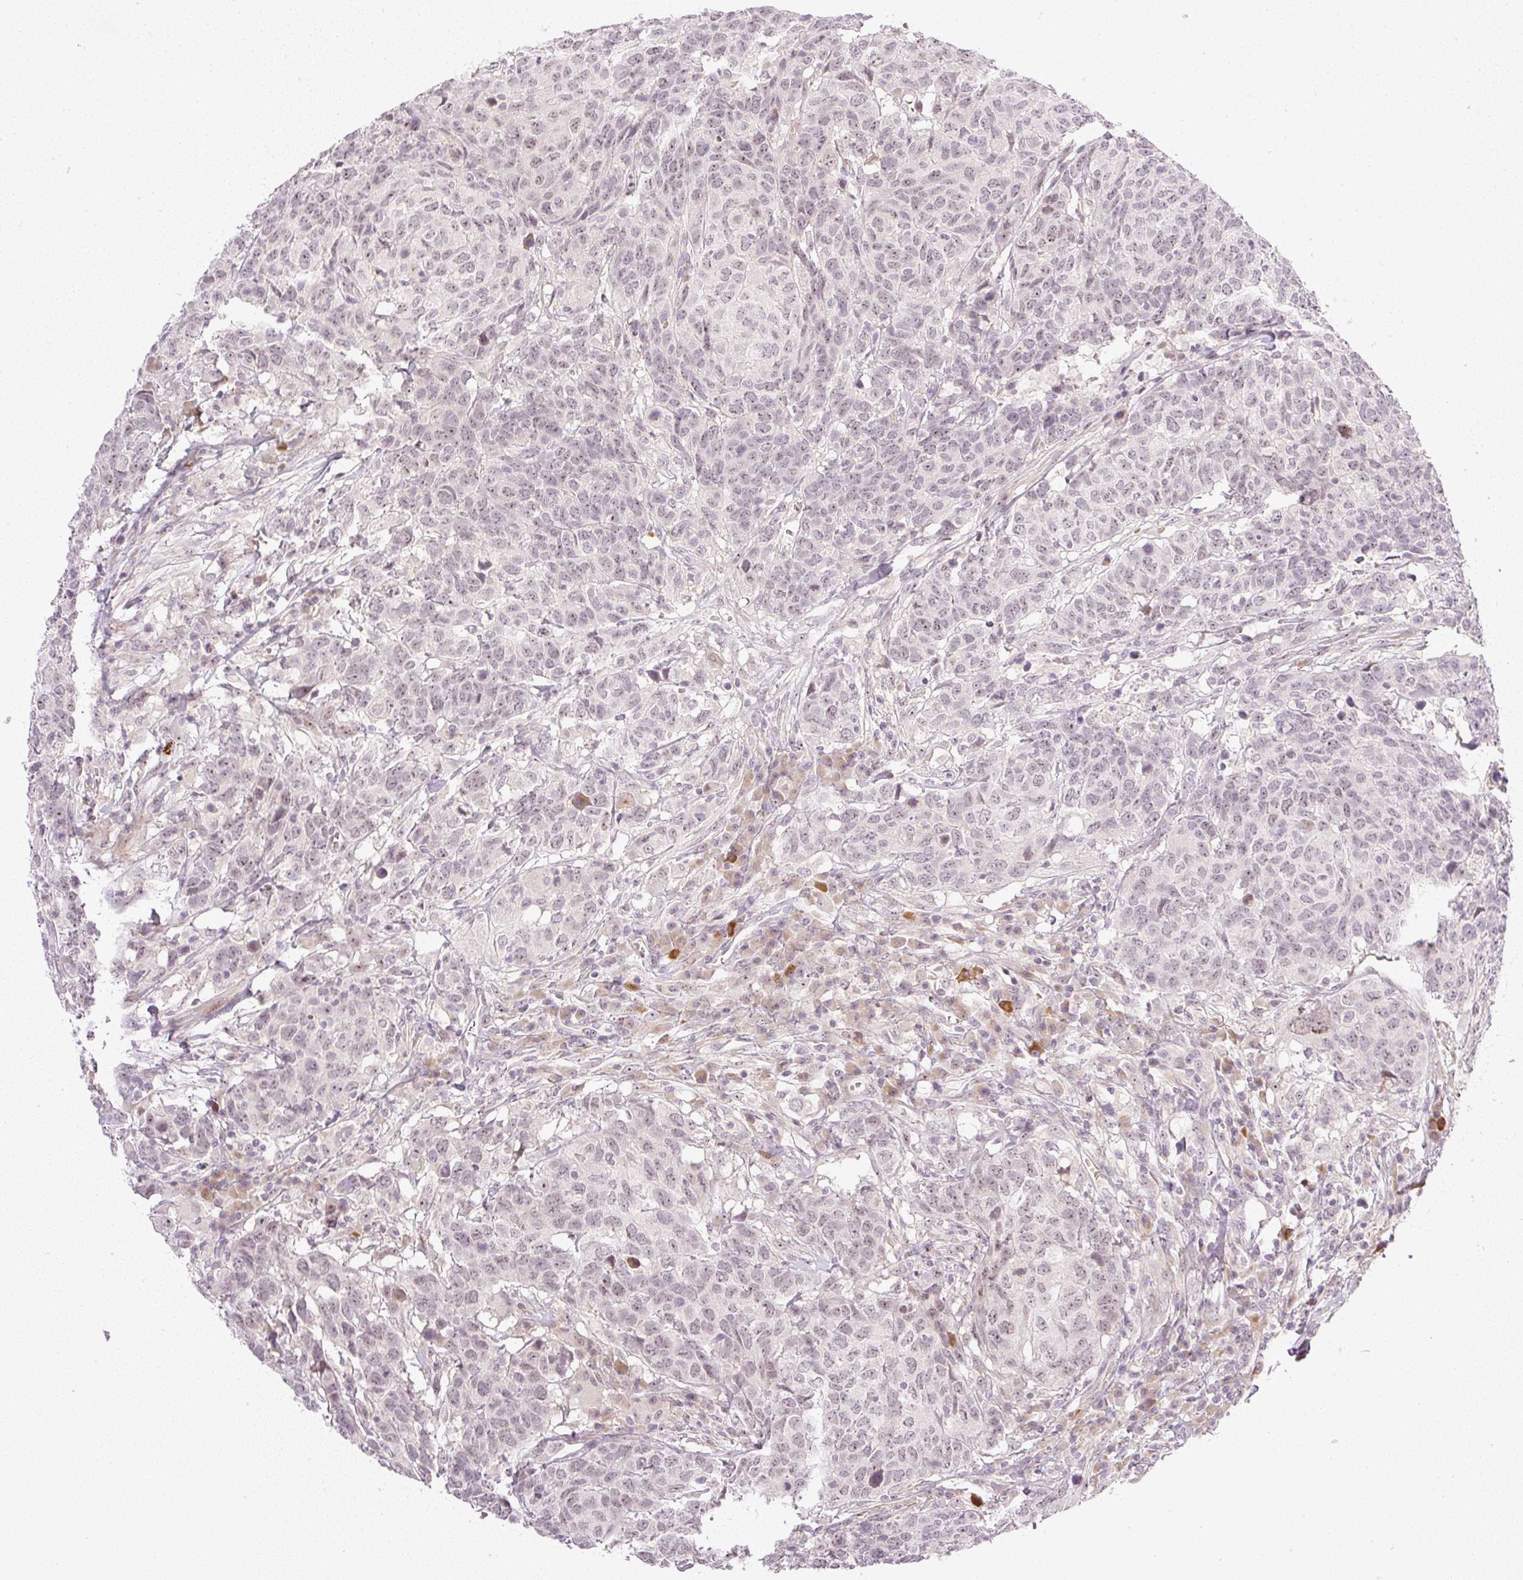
{"staining": {"intensity": "weak", "quantity": ">75%", "location": "nuclear"}, "tissue": "head and neck cancer", "cell_type": "Tumor cells", "image_type": "cancer", "snomed": [{"axis": "morphology", "description": "Normal tissue, NOS"}, {"axis": "morphology", "description": "Squamous cell carcinoma, NOS"}, {"axis": "topography", "description": "Skeletal muscle"}, {"axis": "topography", "description": "Vascular tissue"}, {"axis": "topography", "description": "Peripheral nerve tissue"}, {"axis": "topography", "description": "Head-Neck"}], "caption": "Immunohistochemistry histopathology image of neoplastic tissue: head and neck cancer (squamous cell carcinoma) stained using immunohistochemistry (IHC) exhibits low levels of weak protein expression localized specifically in the nuclear of tumor cells, appearing as a nuclear brown color.", "gene": "AAR2", "patient": {"sex": "male", "age": 66}}